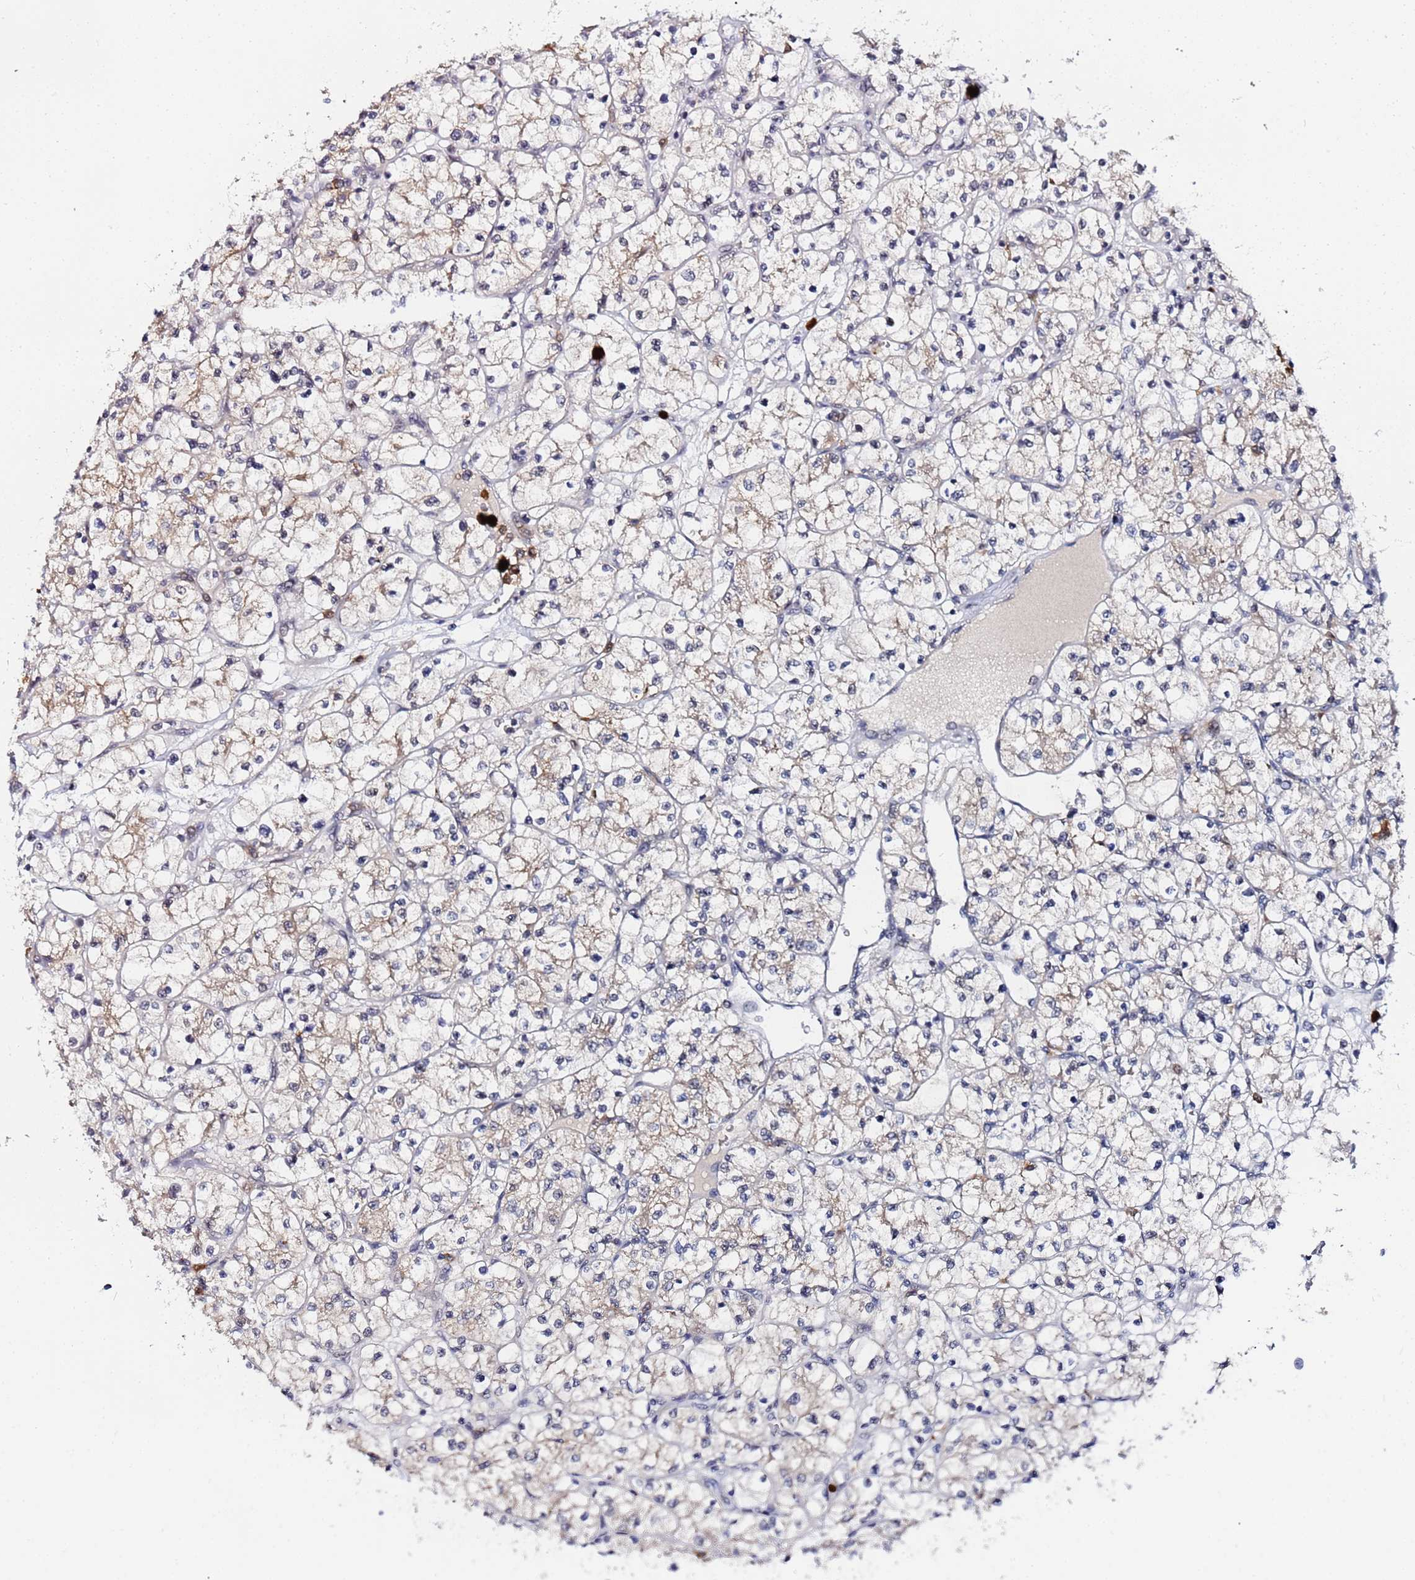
{"staining": {"intensity": "weak", "quantity": "25%-75%", "location": "cytoplasmic/membranous"}, "tissue": "renal cancer", "cell_type": "Tumor cells", "image_type": "cancer", "snomed": [{"axis": "morphology", "description": "Adenocarcinoma, NOS"}, {"axis": "topography", "description": "Kidney"}], "caption": "Protein staining of renal cancer tissue displays weak cytoplasmic/membranous expression in about 25%-75% of tumor cells. Immunohistochemistry stains the protein in brown and the nuclei are stained blue.", "gene": "MTCL1", "patient": {"sex": "female", "age": 64}}